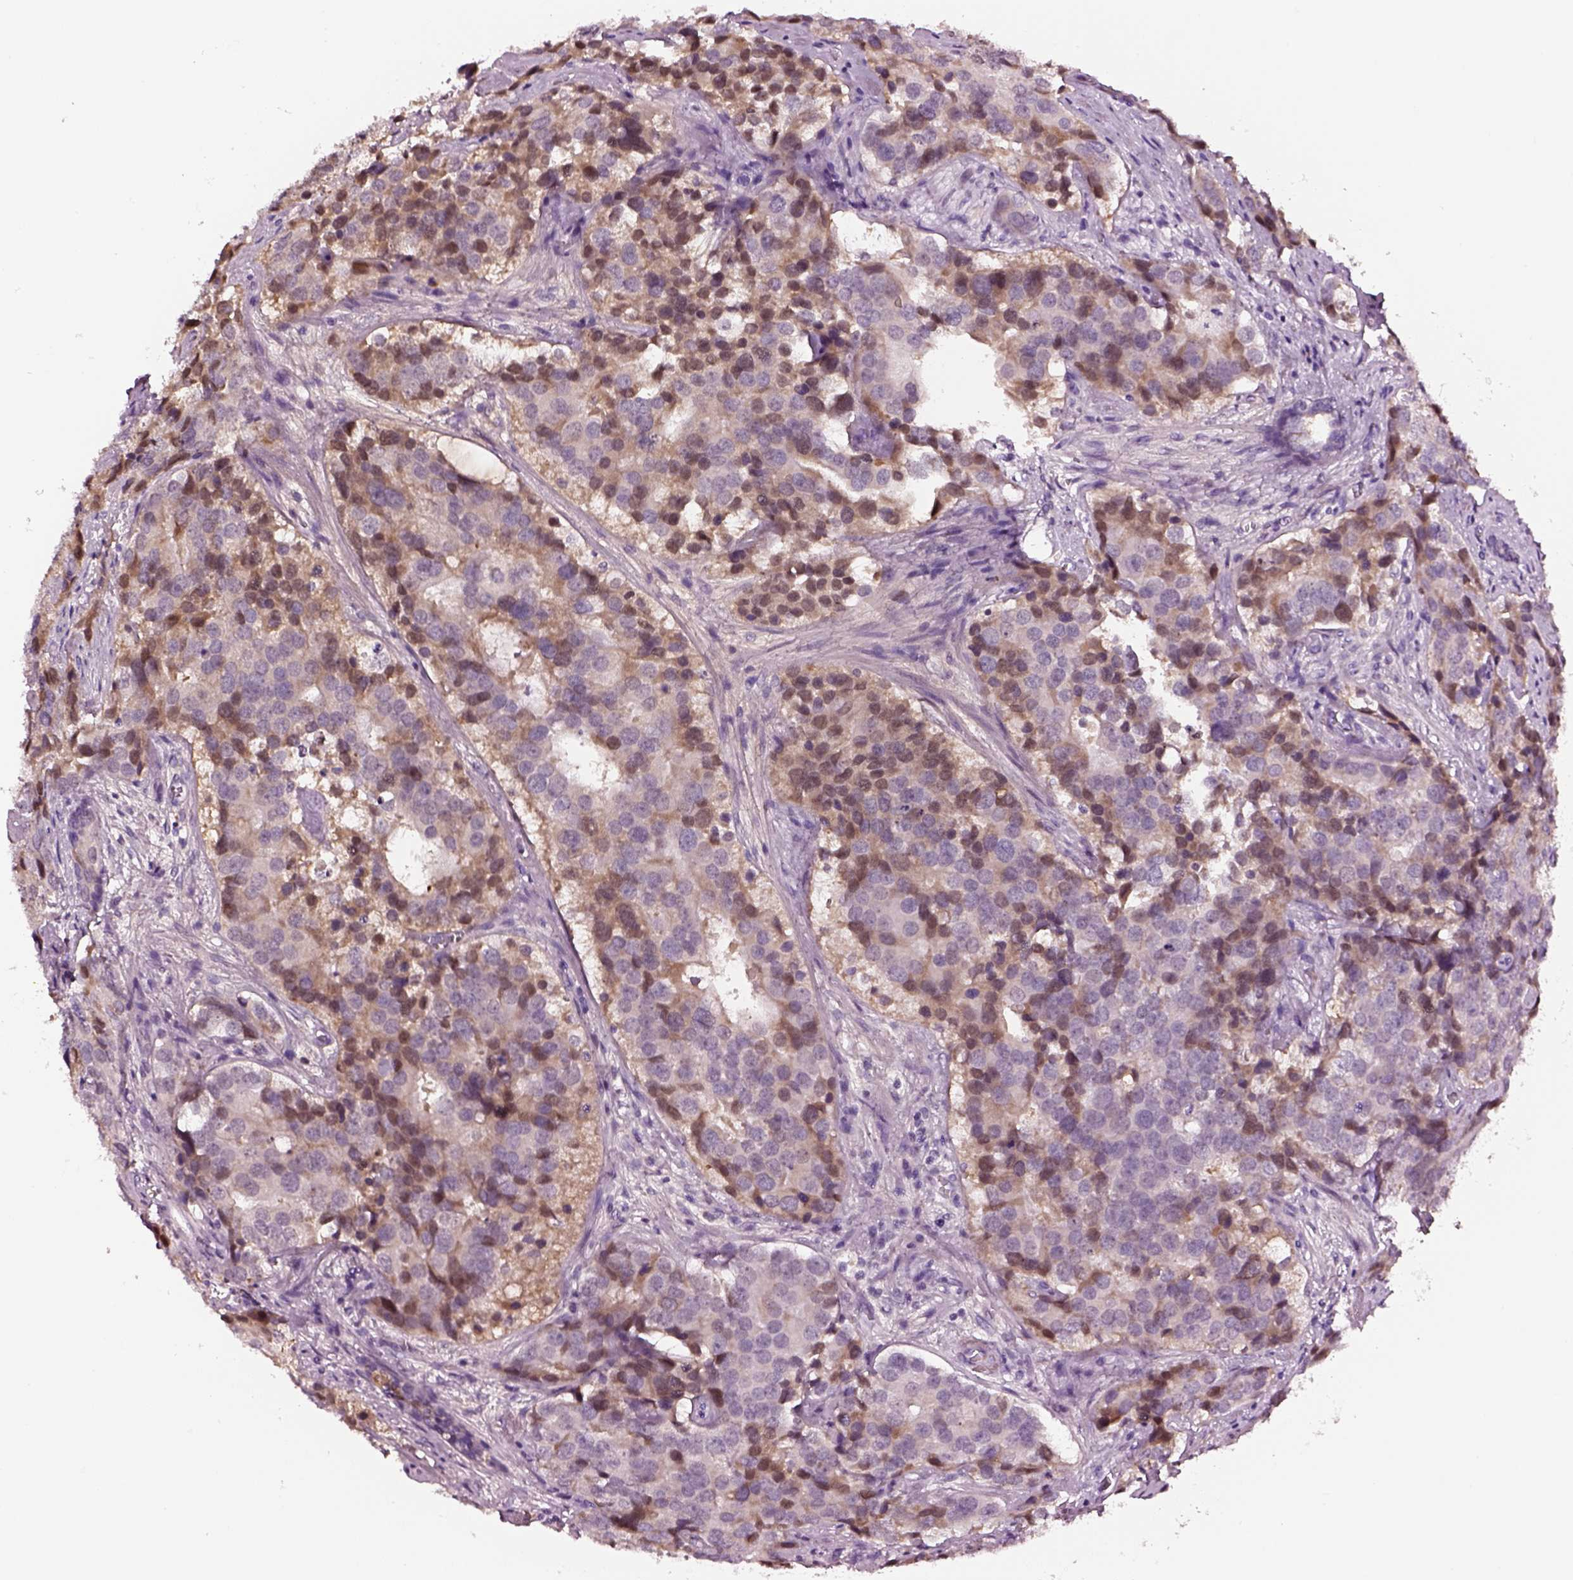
{"staining": {"intensity": "weak", "quantity": "<25%", "location": "cytoplasmic/membranous"}, "tissue": "prostate cancer", "cell_type": "Tumor cells", "image_type": "cancer", "snomed": [{"axis": "morphology", "description": "Adenocarcinoma, NOS"}, {"axis": "topography", "description": "Prostate and seminal vesicle, NOS"}], "caption": "This is an IHC histopathology image of human prostate cancer. There is no positivity in tumor cells.", "gene": "TF", "patient": {"sex": "male", "age": 63}}